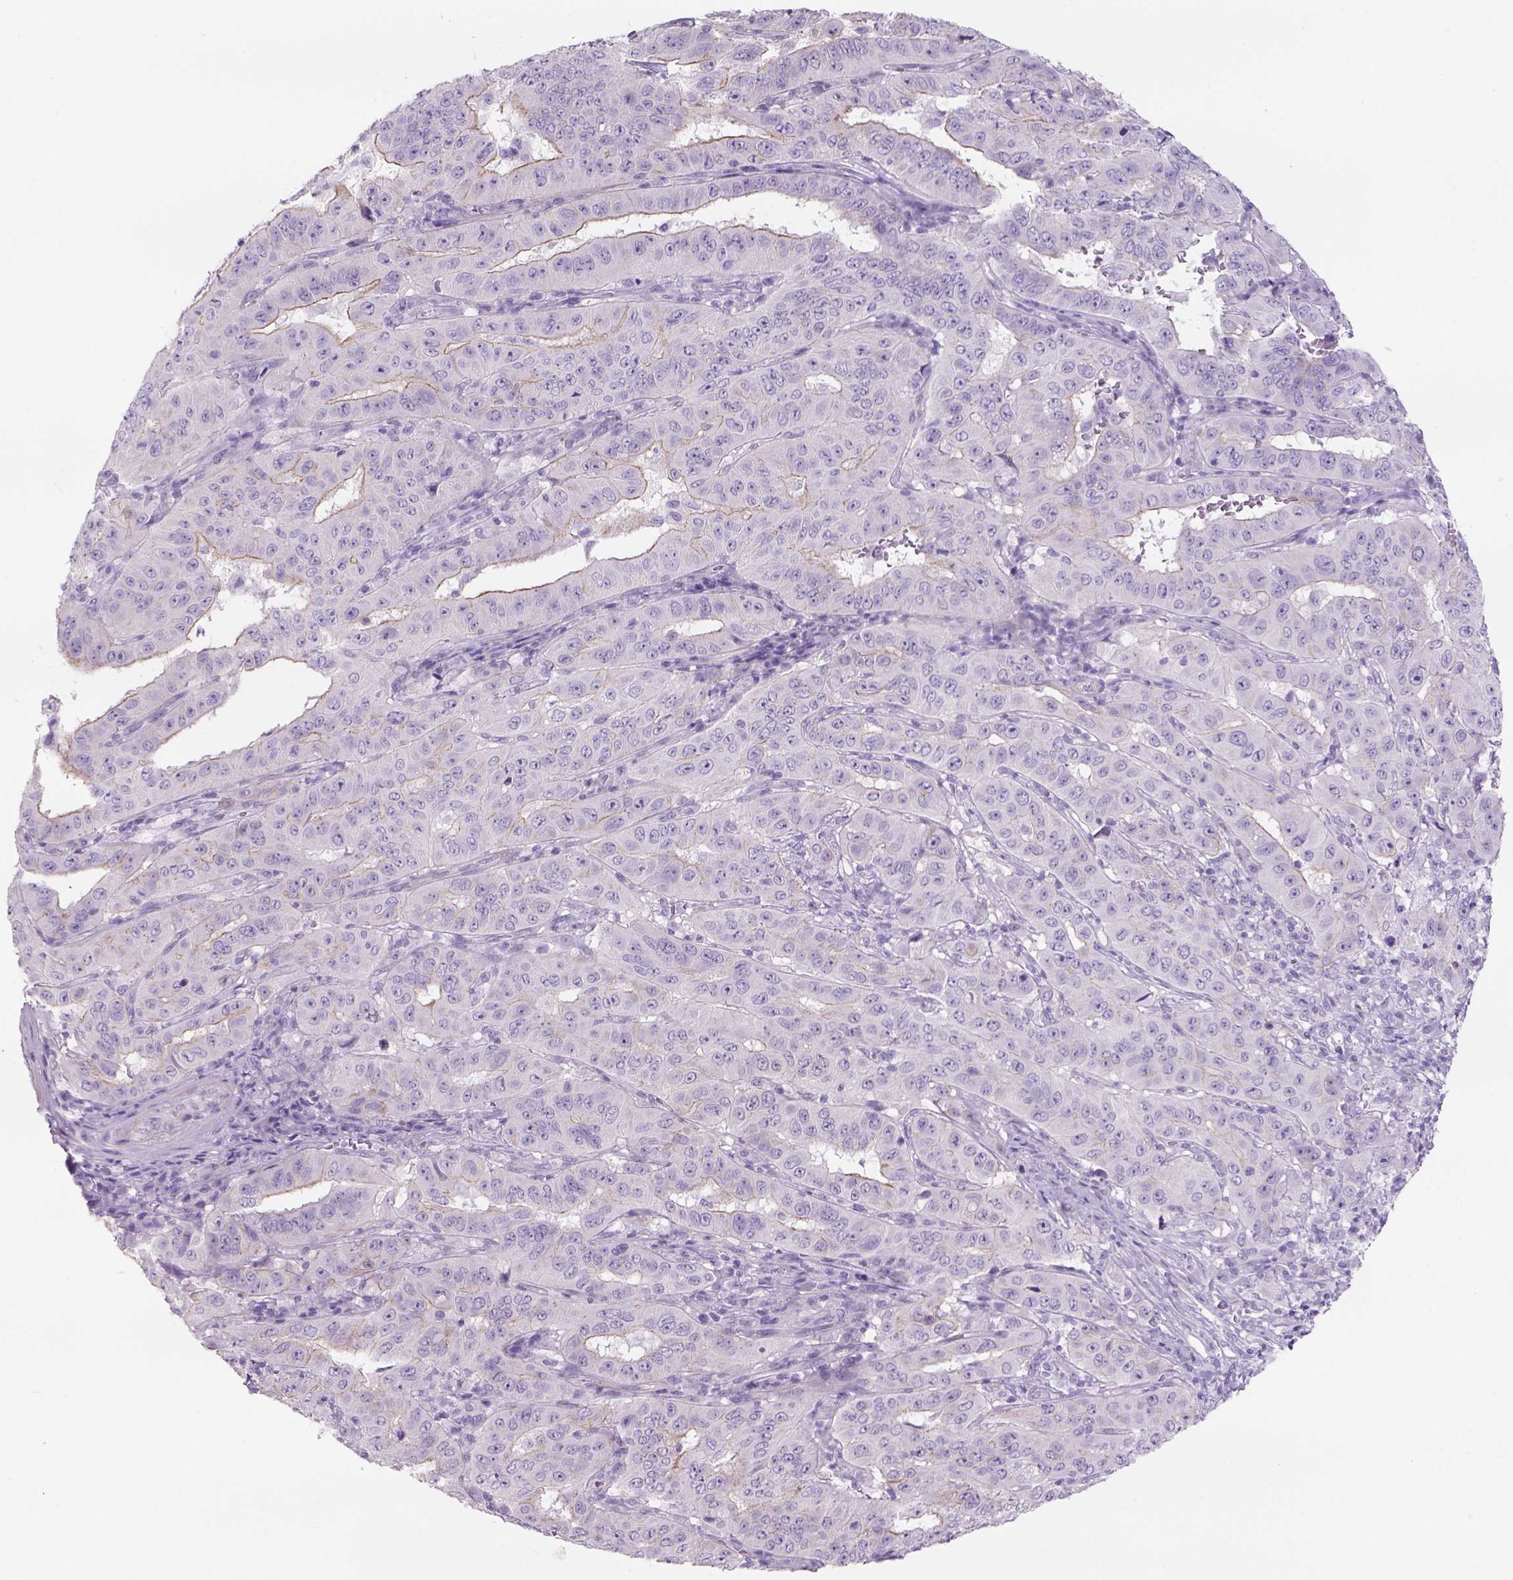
{"staining": {"intensity": "negative", "quantity": "none", "location": "none"}, "tissue": "pancreatic cancer", "cell_type": "Tumor cells", "image_type": "cancer", "snomed": [{"axis": "morphology", "description": "Adenocarcinoma, NOS"}, {"axis": "topography", "description": "Pancreas"}], "caption": "Tumor cells show no significant protein positivity in pancreatic cancer. (DAB immunohistochemistry (IHC) visualized using brightfield microscopy, high magnification).", "gene": "TENM4", "patient": {"sex": "male", "age": 63}}